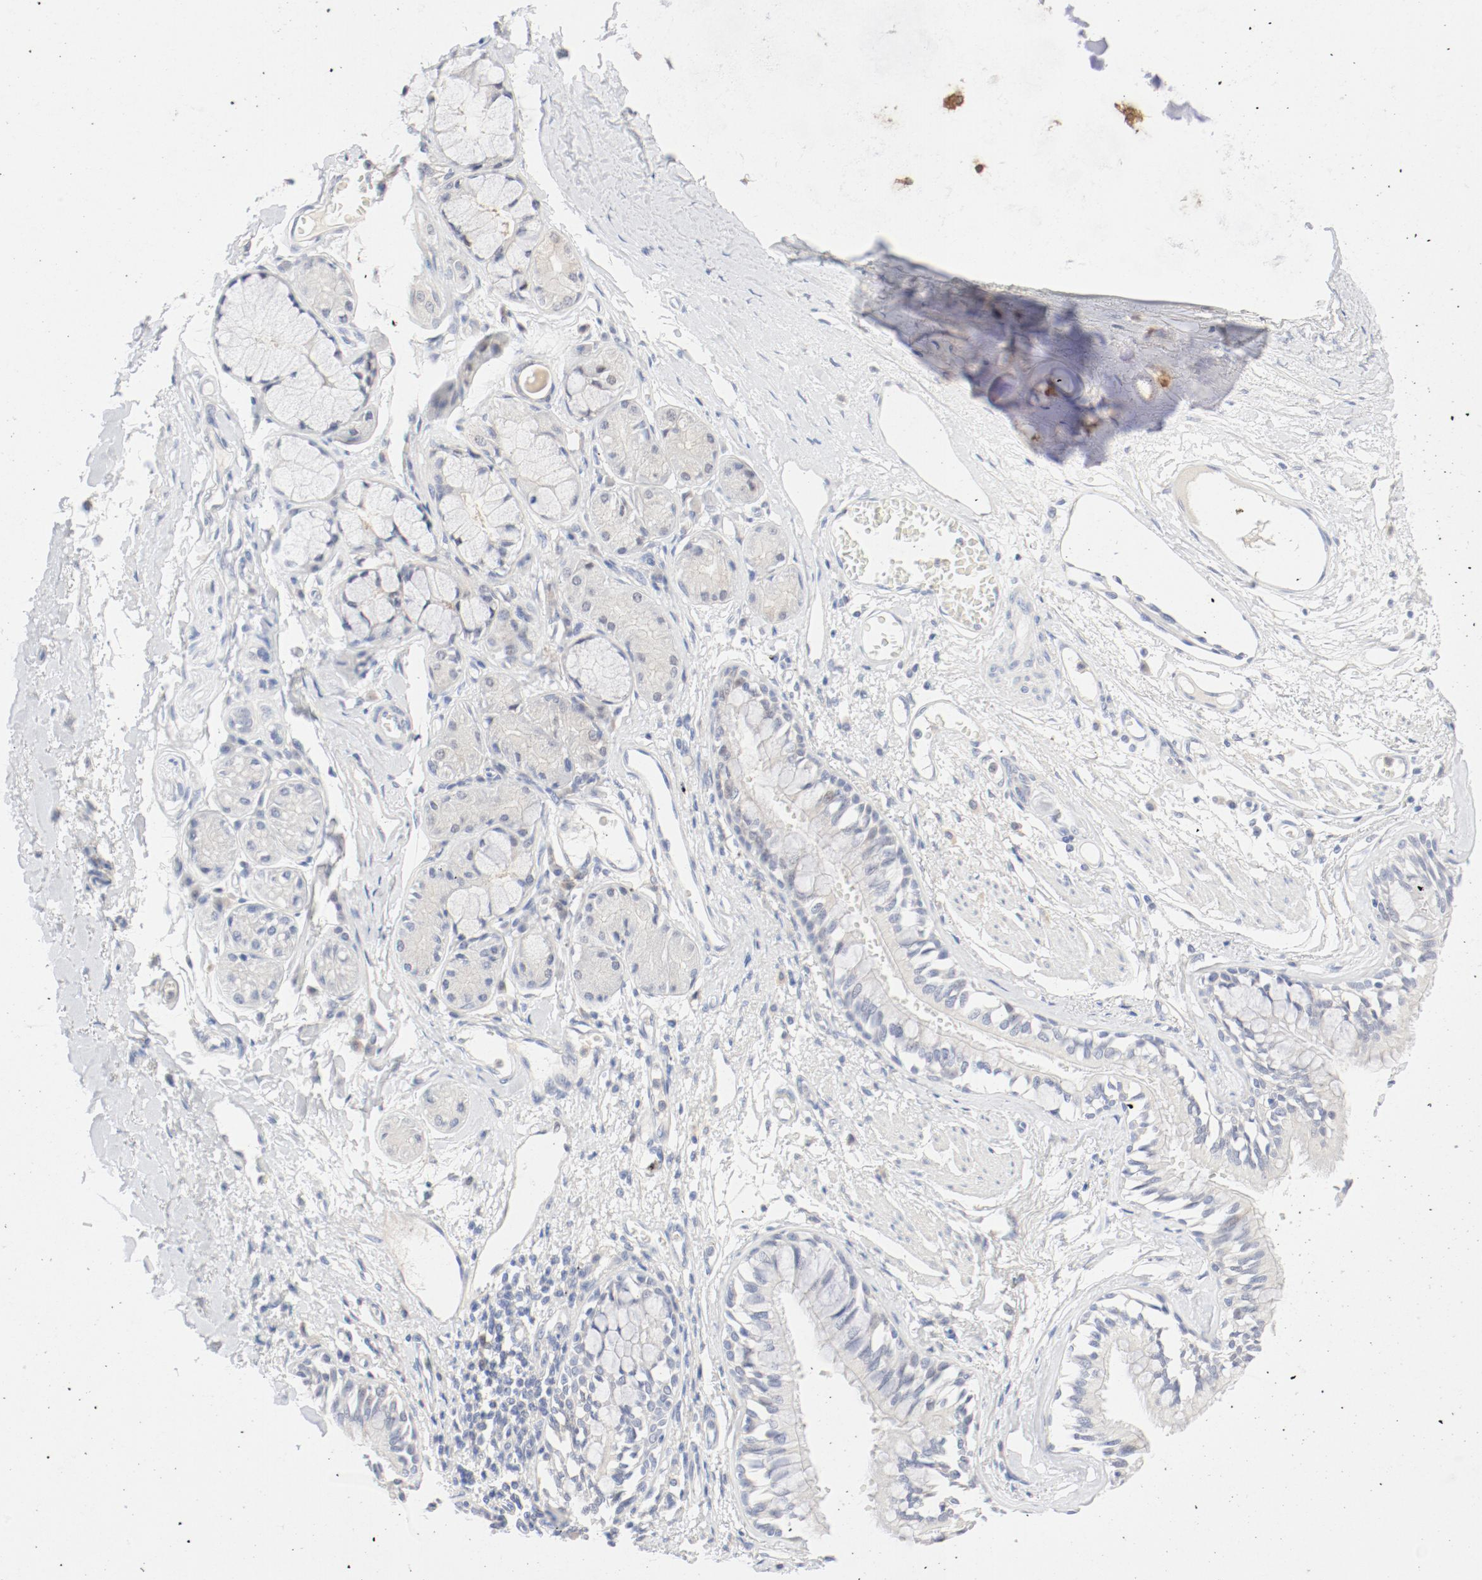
{"staining": {"intensity": "negative", "quantity": "none", "location": "none"}, "tissue": "bronchus", "cell_type": "Respiratory epithelial cells", "image_type": "normal", "snomed": [{"axis": "morphology", "description": "Normal tissue, NOS"}, {"axis": "topography", "description": "Bronchus"}, {"axis": "topography", "description": "Lung"}], "caption": "High magnification brightfield microscopy of normal bronchus stained with DAB (3,3'-diaminobenzidine) (brown) and counterstained with hematoxylin (blue): respiratory epithelial cells show no significant staining. Nuclei are stained in blue.", "gene": "PGM1", "patient": {"sex": "female", "age": 56}}